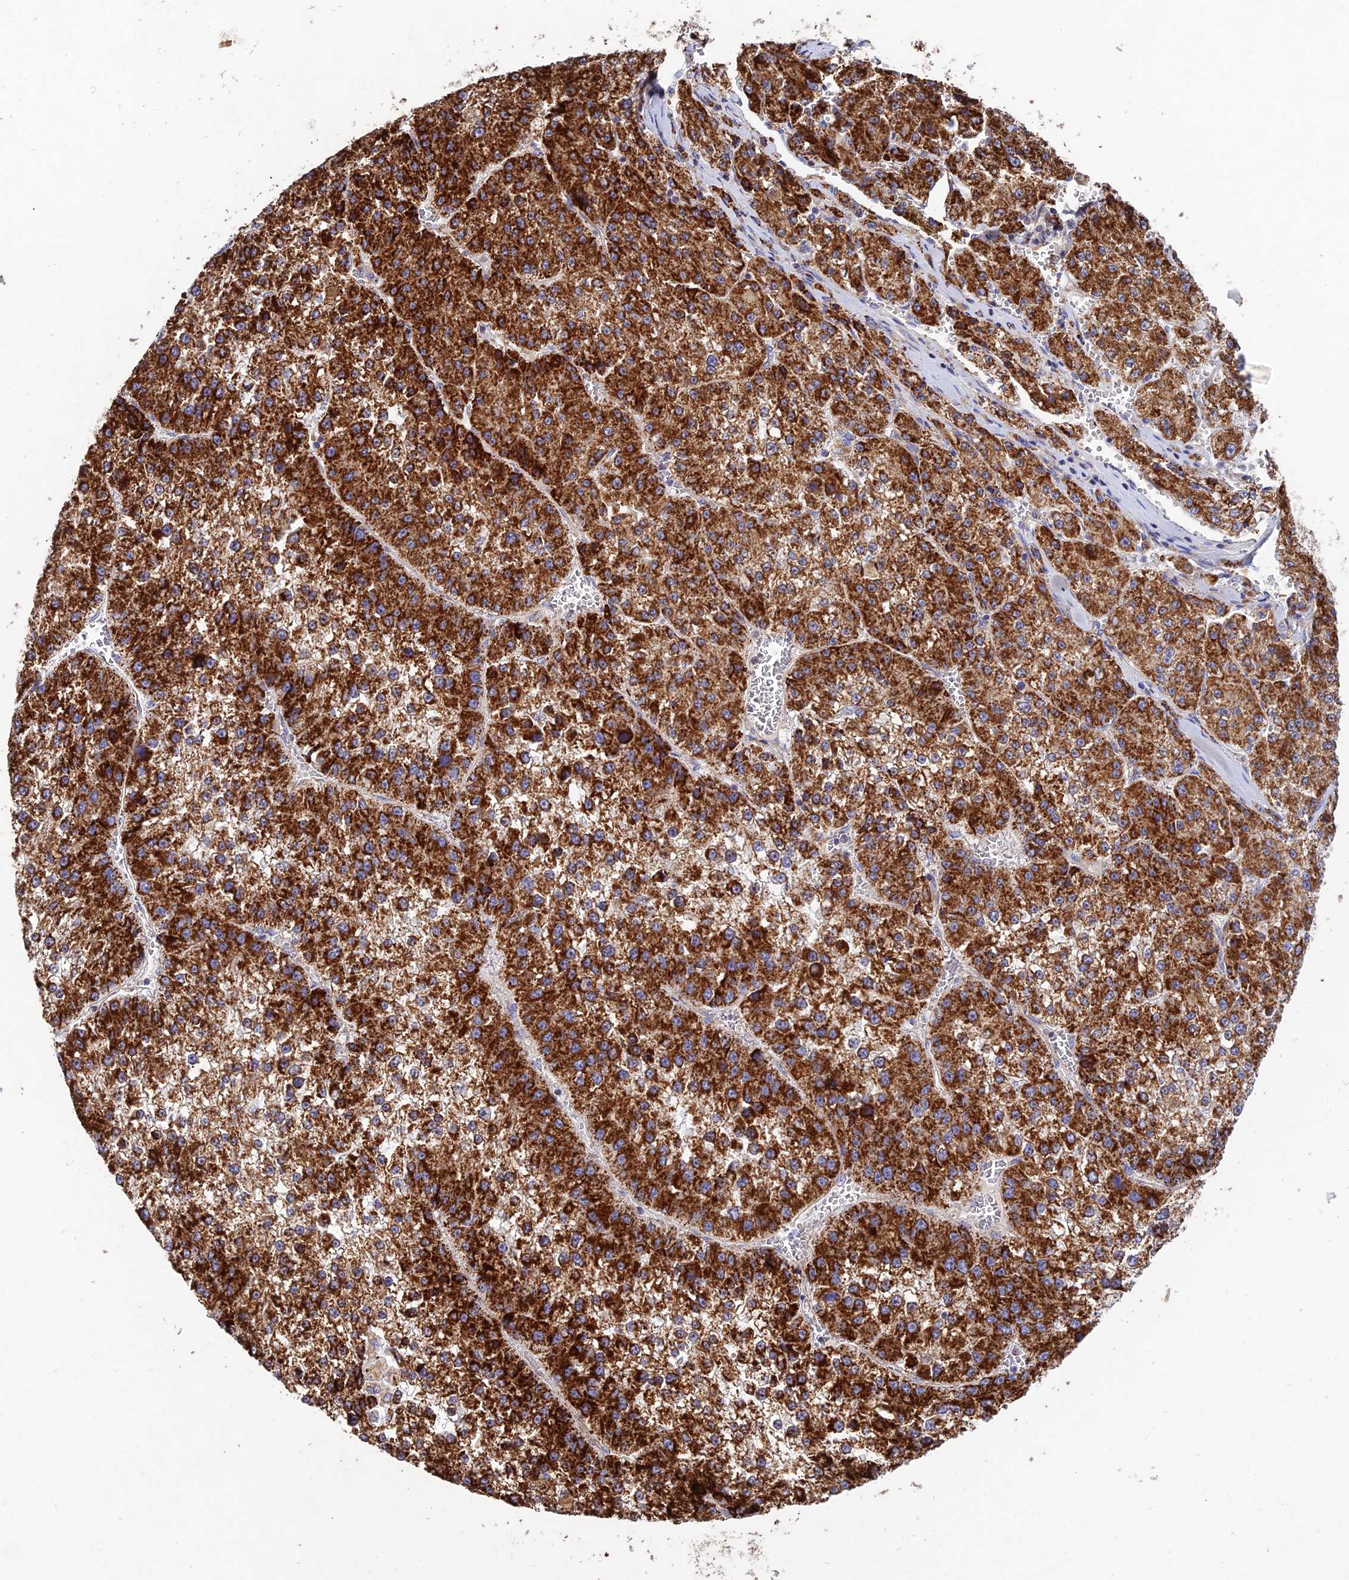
{"staining": {"intensity": "strong", "quantity": ">75%", "location": "cytoplasmic/membranous"}, "tissue": "liver cancer", "cell_type": "Tumor cells", "image_type": "cancer", "snomed": [{"axis": "morphology", "description": "Carcinoma, Hepatocellular, NOS"}, {"axis": "topography", "description": "Liver"}], "caption": "High-power microscopy captured an immunohistochemistry (IHC) image of liver cancer, revealing strong cytoplasmic/membranous positivity in approximately >75% of tumor cells.", "gene": "KHDC3L", "patient": {"sex": "female", "age": 73}}